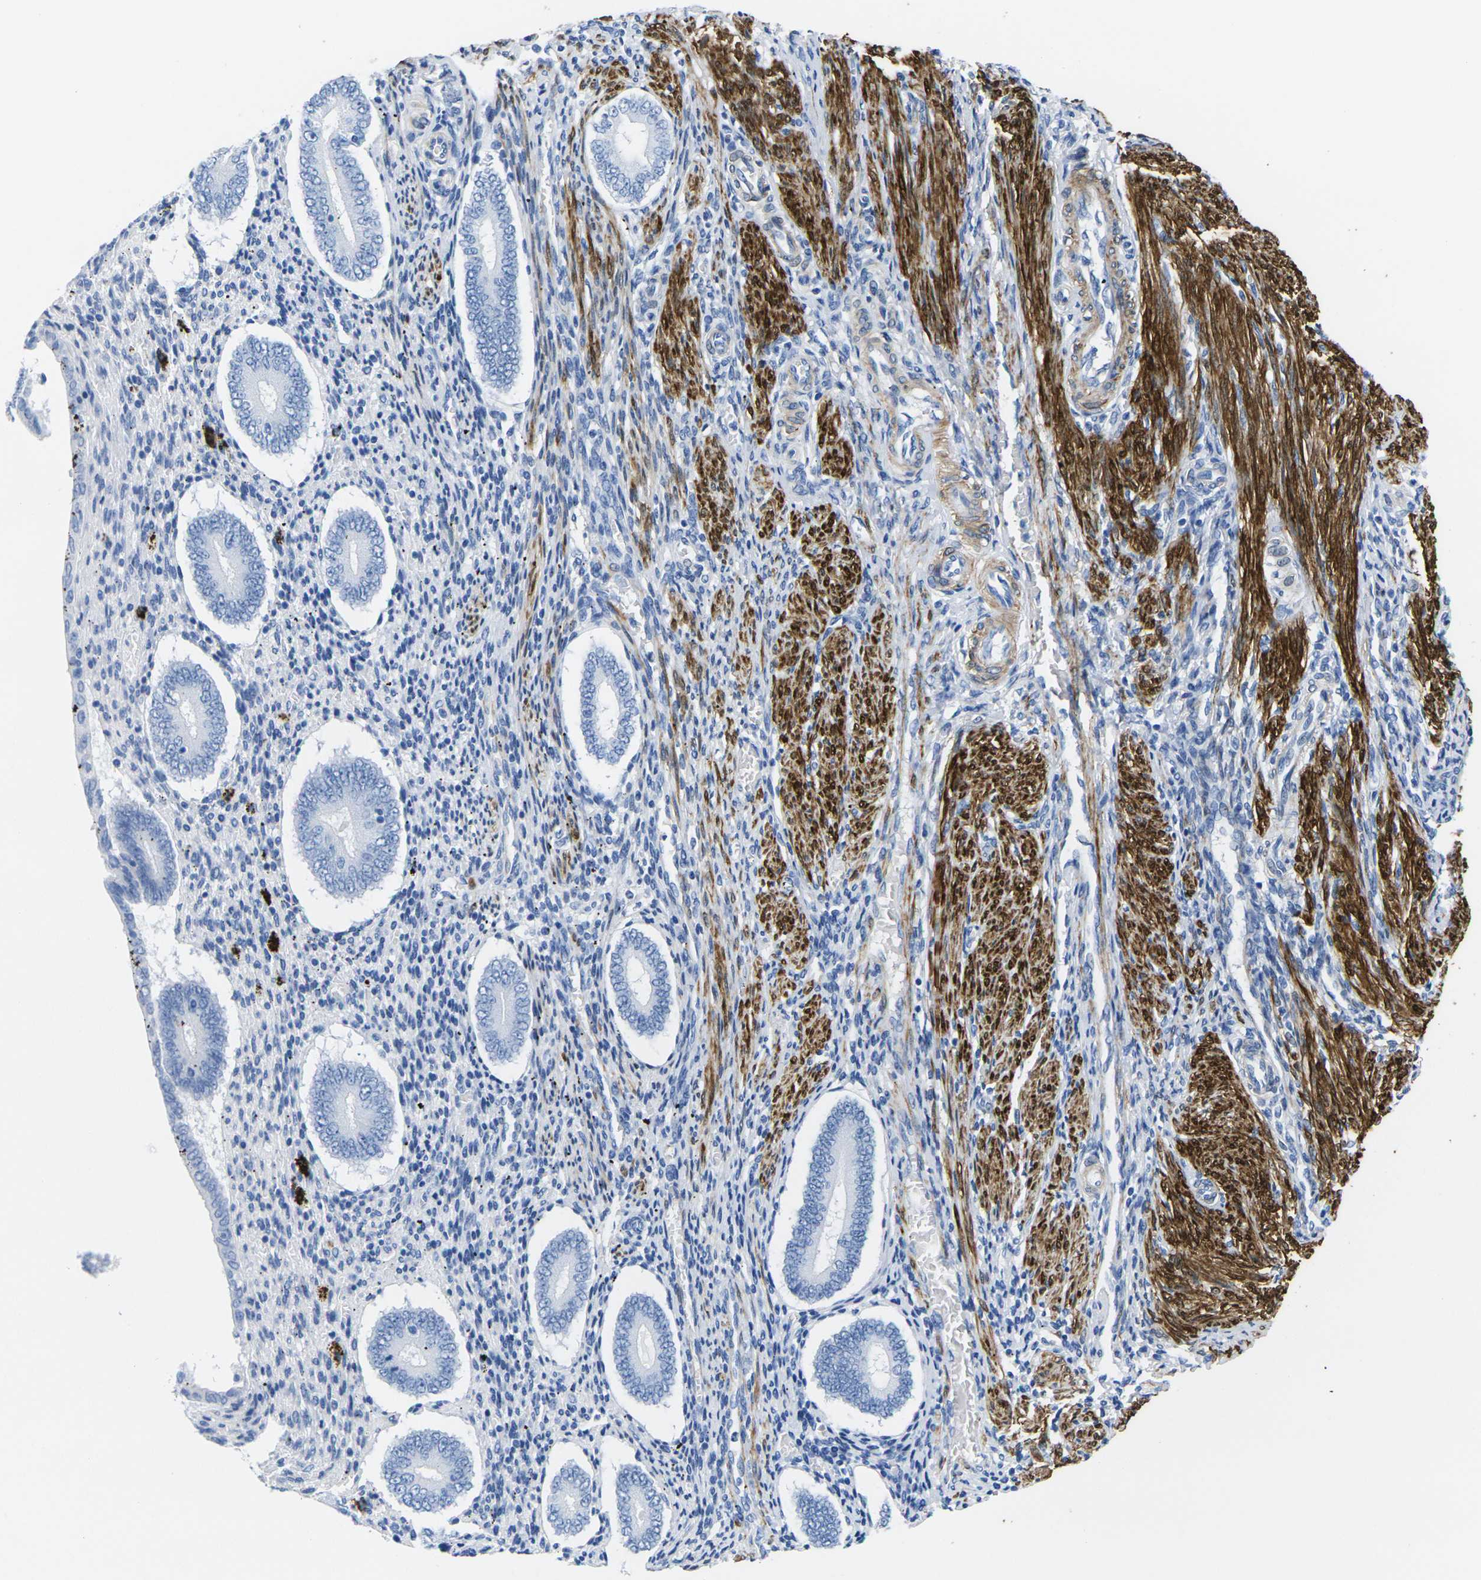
{"staining": {"intensity": "negative", "quantity": "none", "location": "none"}, "tissue": "endometrium", "cell_type": "Cells in endometrial stroma", "image_type": "normal", "snomed": [{"axis": "morphology", "description": "Normal tissue, NOS"}, {"axis": "topography", "description": "Endometrium"}], "caption": "An immunohistochemistry micrograph of unremarkable endometrium is shown. There is no staining in cells in endometrial stroma of endometrium.", "gene": "CNN1", "patient": {"sex": "female", "age": 42}}